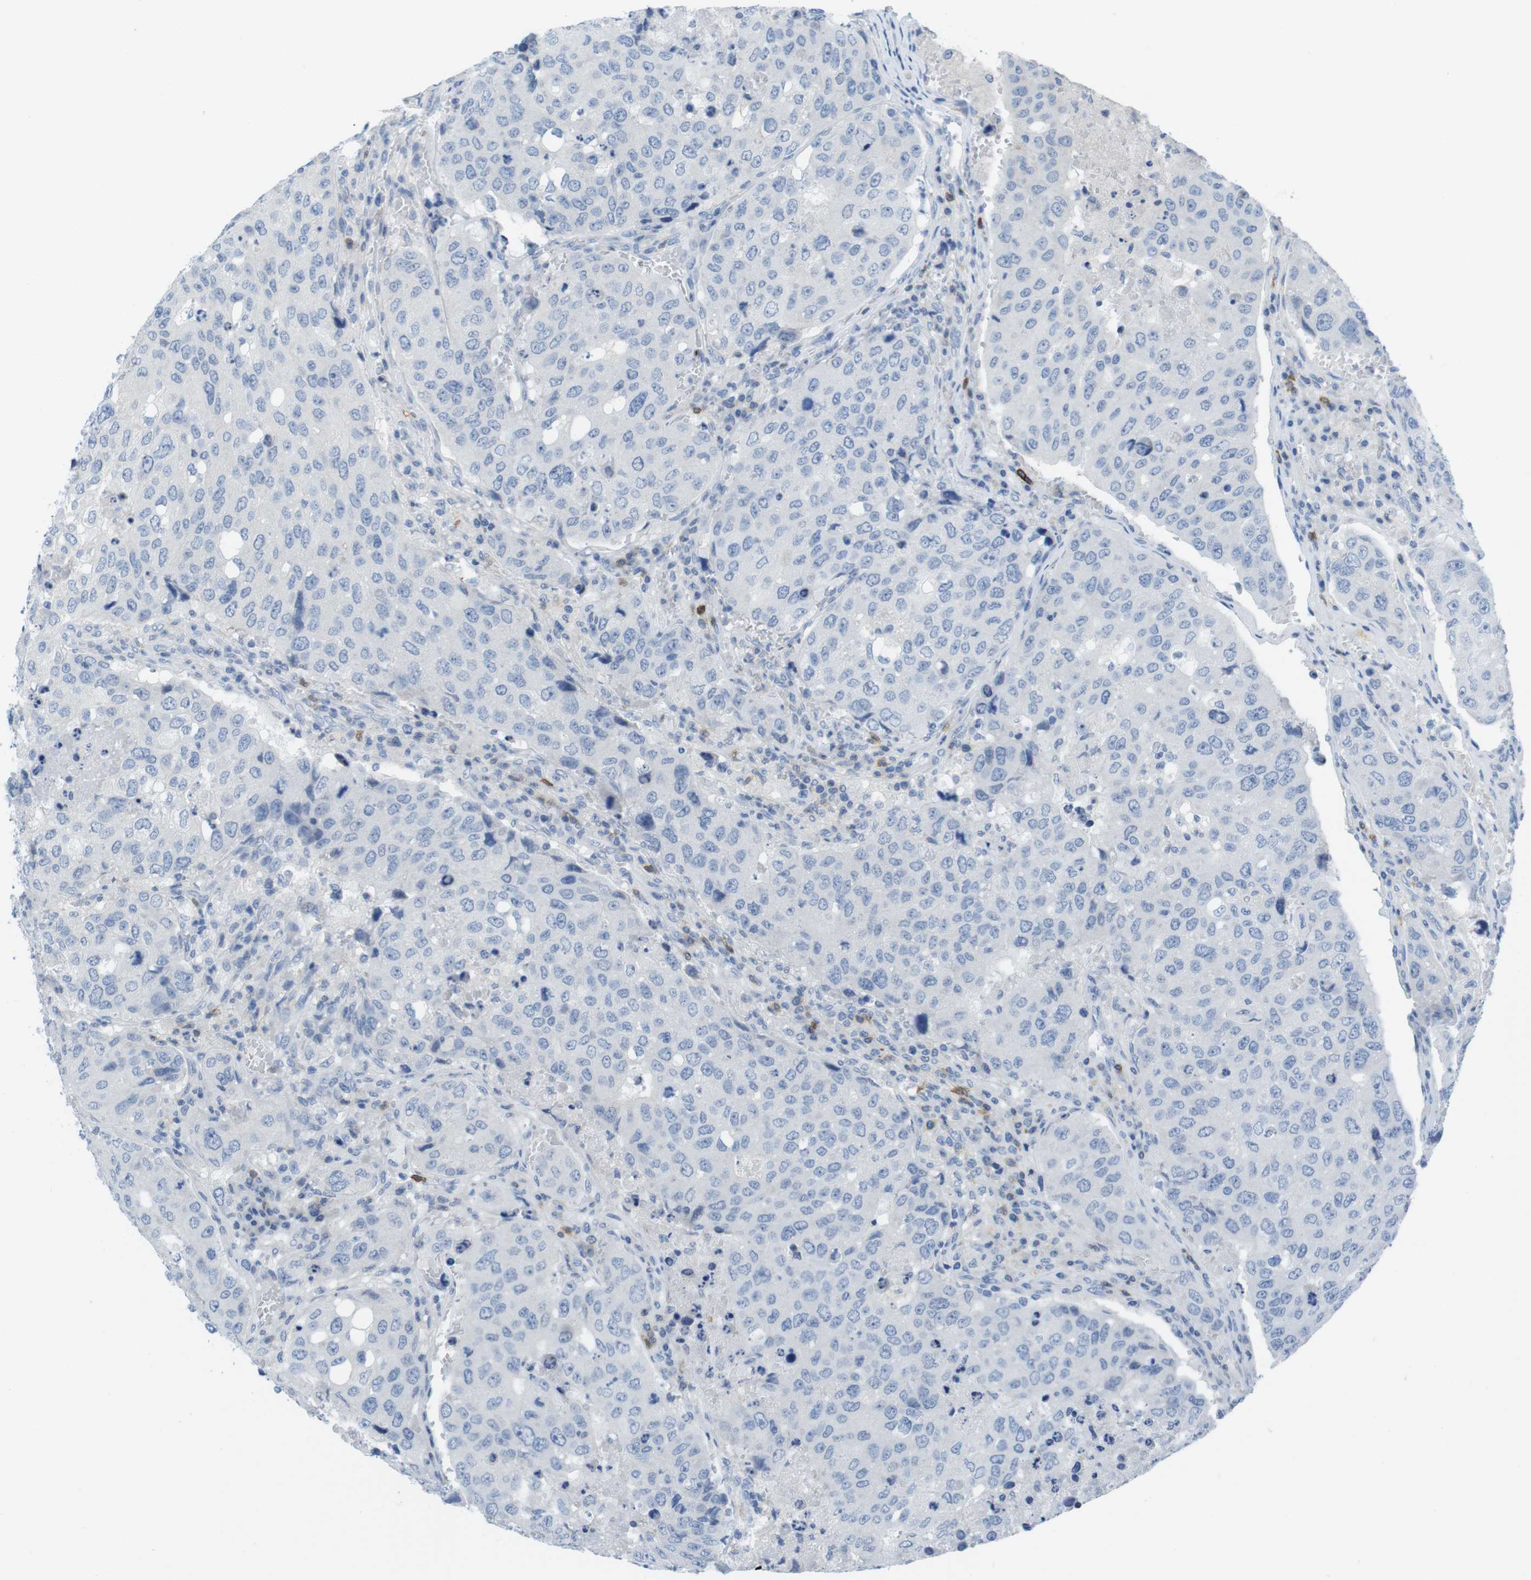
{"staining": {"intensity": "negative", "quantity": "none", "location": "none"}, "tissue": "urothelial cancer", "cell_type": "Tumor cells", "image_type": "cancer", "snomed": [{"axis": "morphology", "description": "Urothelial carcinoma, High grade"}, {"axis": "topography", "description": "Lymph node"}, {"axis": "topography", "description": "Urinary bladder"}], "caption": "Tumor cells are negative for protein expression in human high-grade urothelial carcinoma.", "gene": "CD5", "patient": {"sex": "male", "age": 51}}